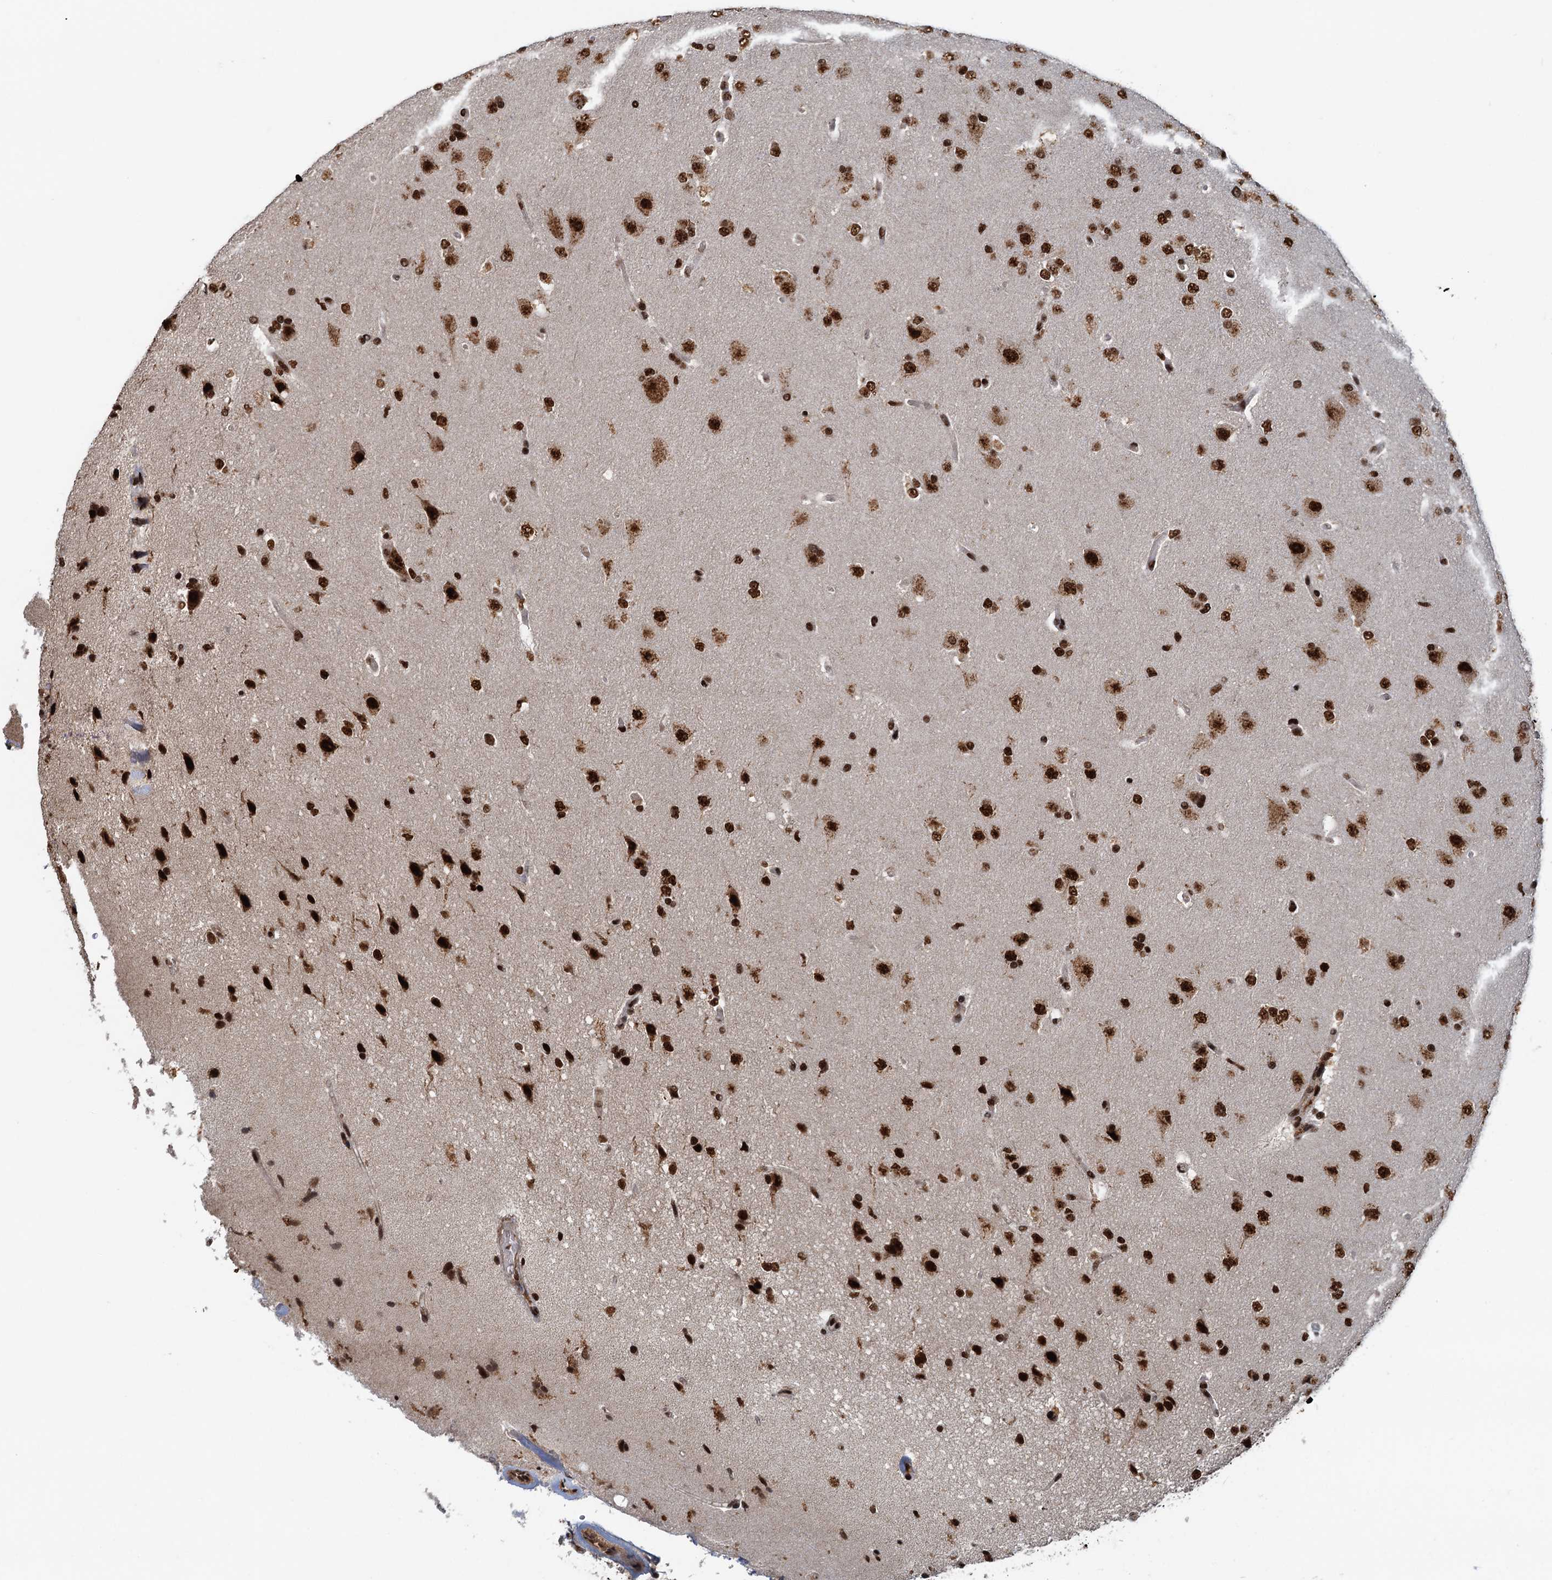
{"staining": {"intensity": "strong", "quantity": ">75%", "location": "nuclear"}, "tissue": "glioma", "cell_type": "Tumor cells", "image_type": "cancer", "snomed": [{"axis": "morphology", "description": "Glioma, malignant, High grade"}, {"axis": "topography", "description": "Brain"}], "caption": "Immunohistochemical staining of human high-grade glioma (malignant) demonstrates high levels of strong nuclear protein positivity in about >75% of tumor cells.", "gene": "ZC3H18", "patient": {"sex": "male", "age": 72}}